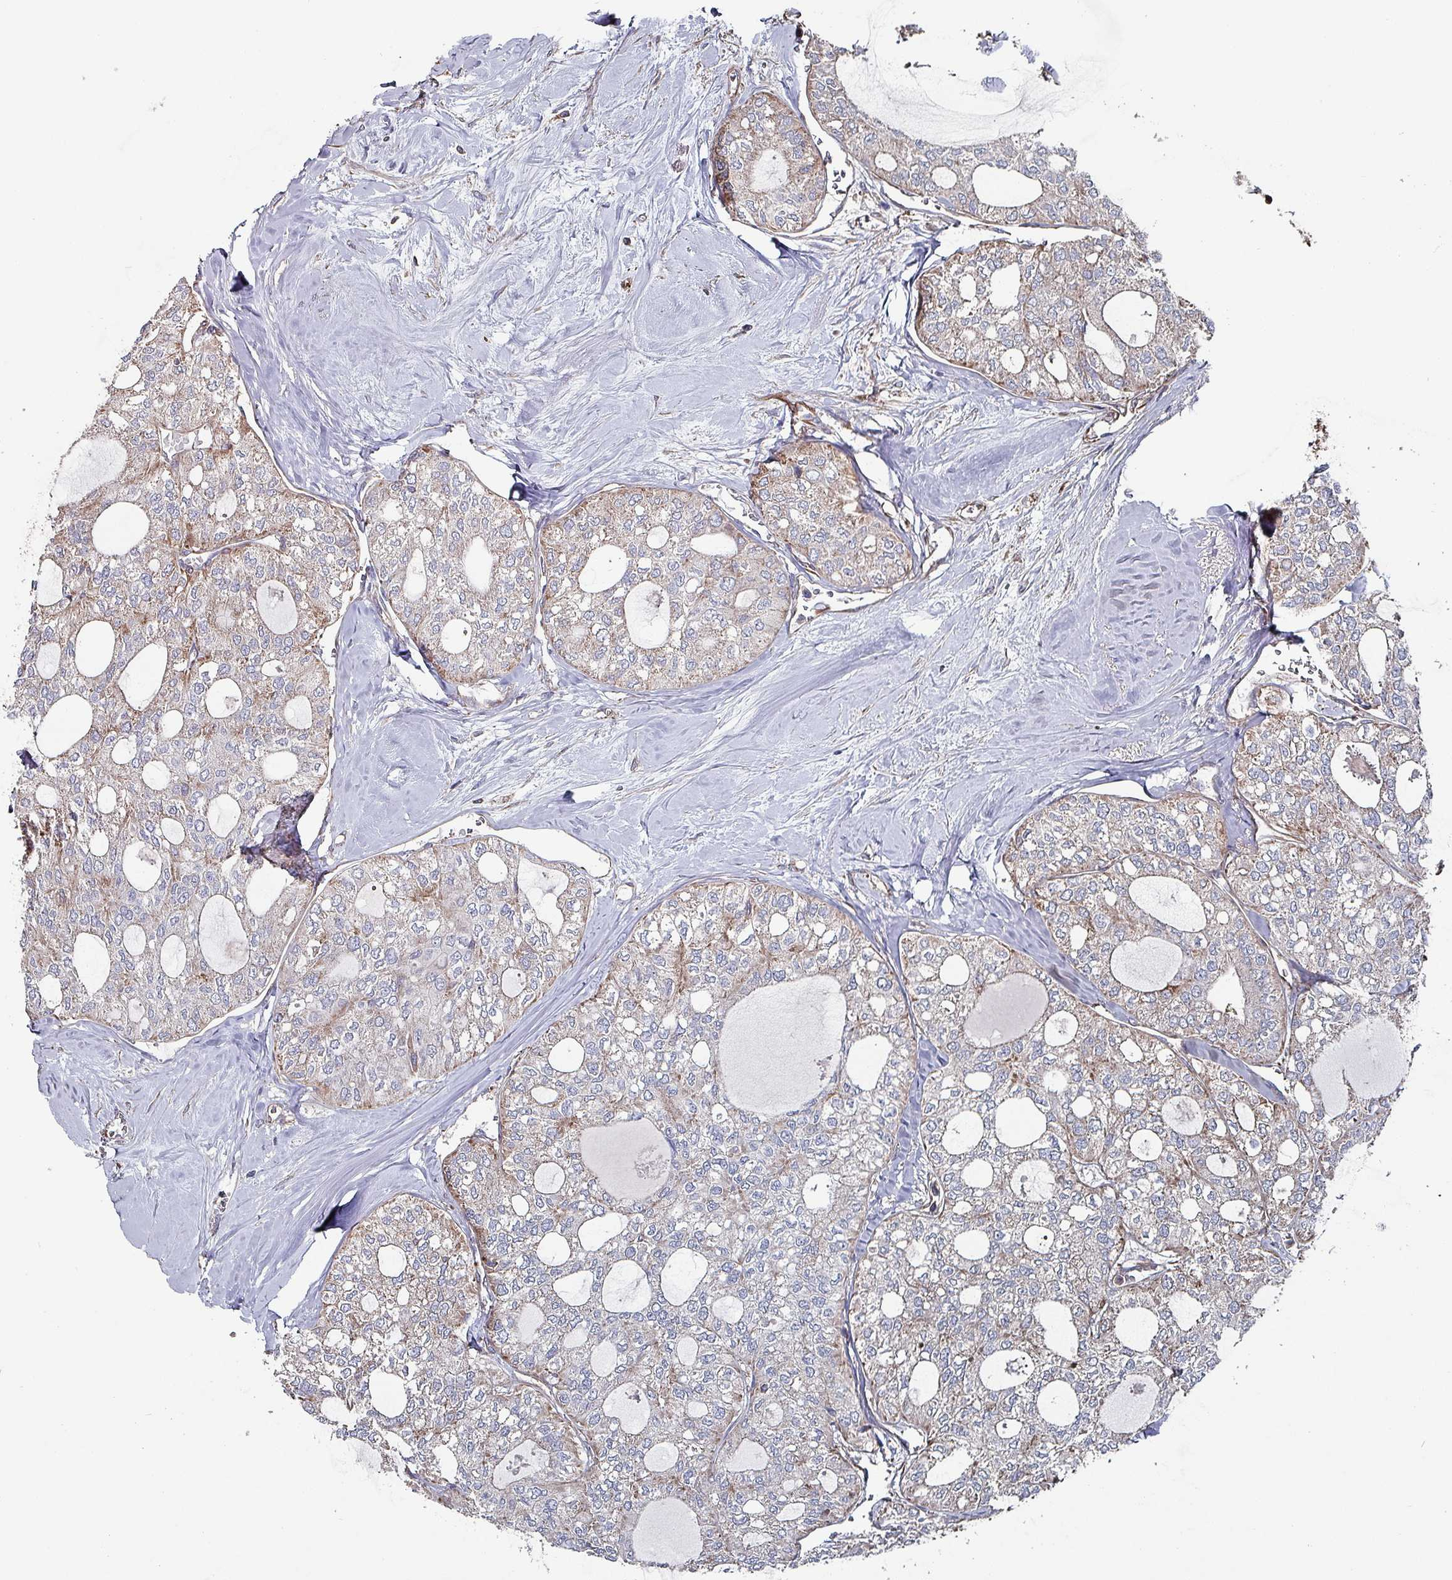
{"staining": {"intensity": "weak", "quantity": "<25%", "location": "cytoplasmic/membranous"}, "tissue": "thyroid cancer", "cell_type": "Tumor cells", "image_type": "cancer", "snomed": [{"axis": "morphology", "description": "Follicular adenoma carcinoma, NOS"}, {"axis": "topography", "description": "Thyroid gland"}], "caption": "Tumor cells show no significant protein expression in thyroid cancer (follicular adenoma carcinoma).", "gene": "ANO10", "patient": {"sex": "male", "age": 75}}